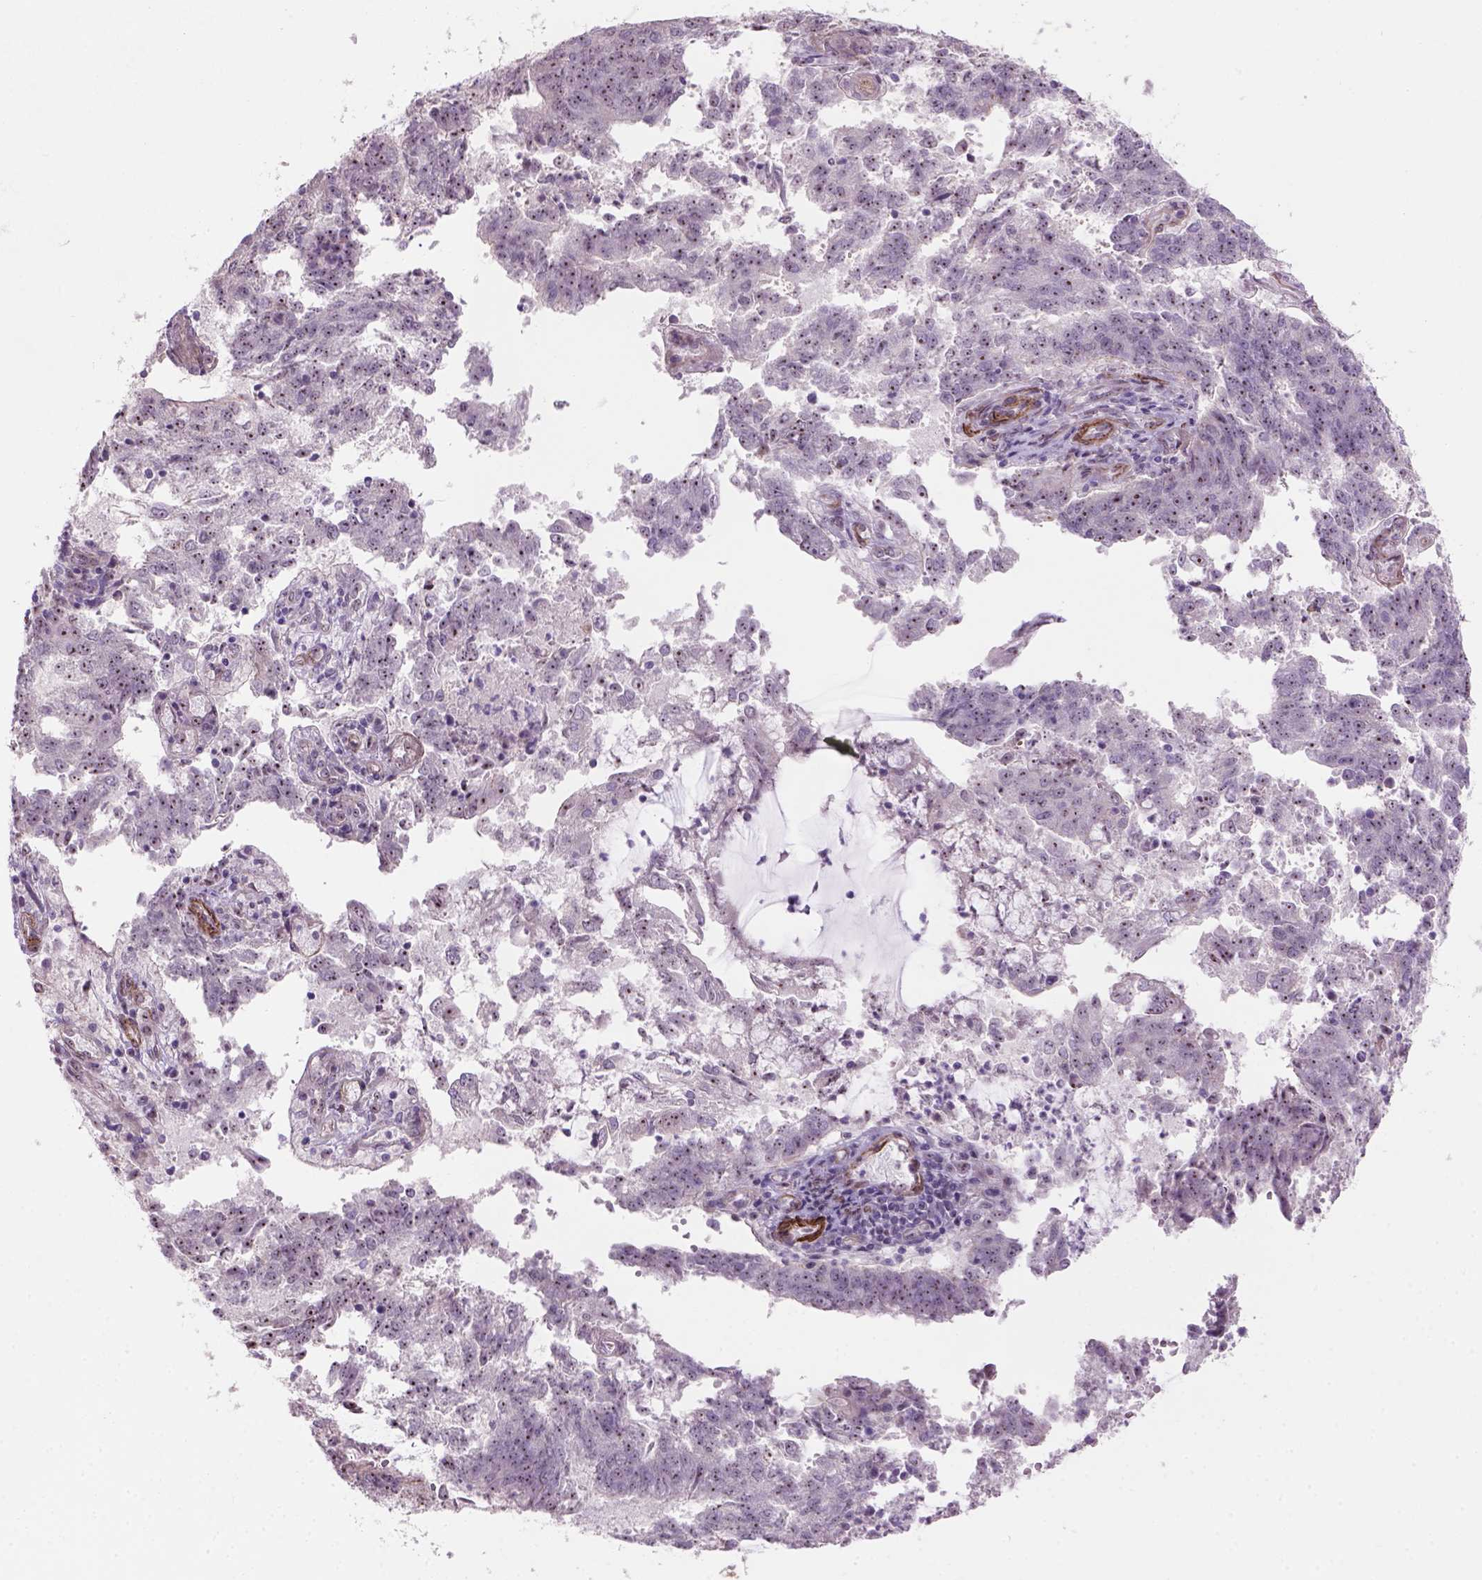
{"staining": {"intensity": "moderate", "quantity": ">75%", "location": "nuclear"}, "tissue": "endometrial cancer", "cell_type": "Tumor cells", "image_type": "cancer", "snomed": [{"axis": "morphology", "description": "Adenocarcinoma, NOS"}, {"axis": "topography", "description": "Endometrium"}], "caption": "IHC (DAB (3,3'-diaminobenzidine)) staining of human endometrial adenocarcinoma exhibits moderate nuclear protein expression in about >75% of tumor cells. Using DAB (brown) and hematoxylin (blue) stains, captured at high magnification using brightfield microscopy.", "gene": "RRS1", "patient": {"sex": "female", "age": 82}}